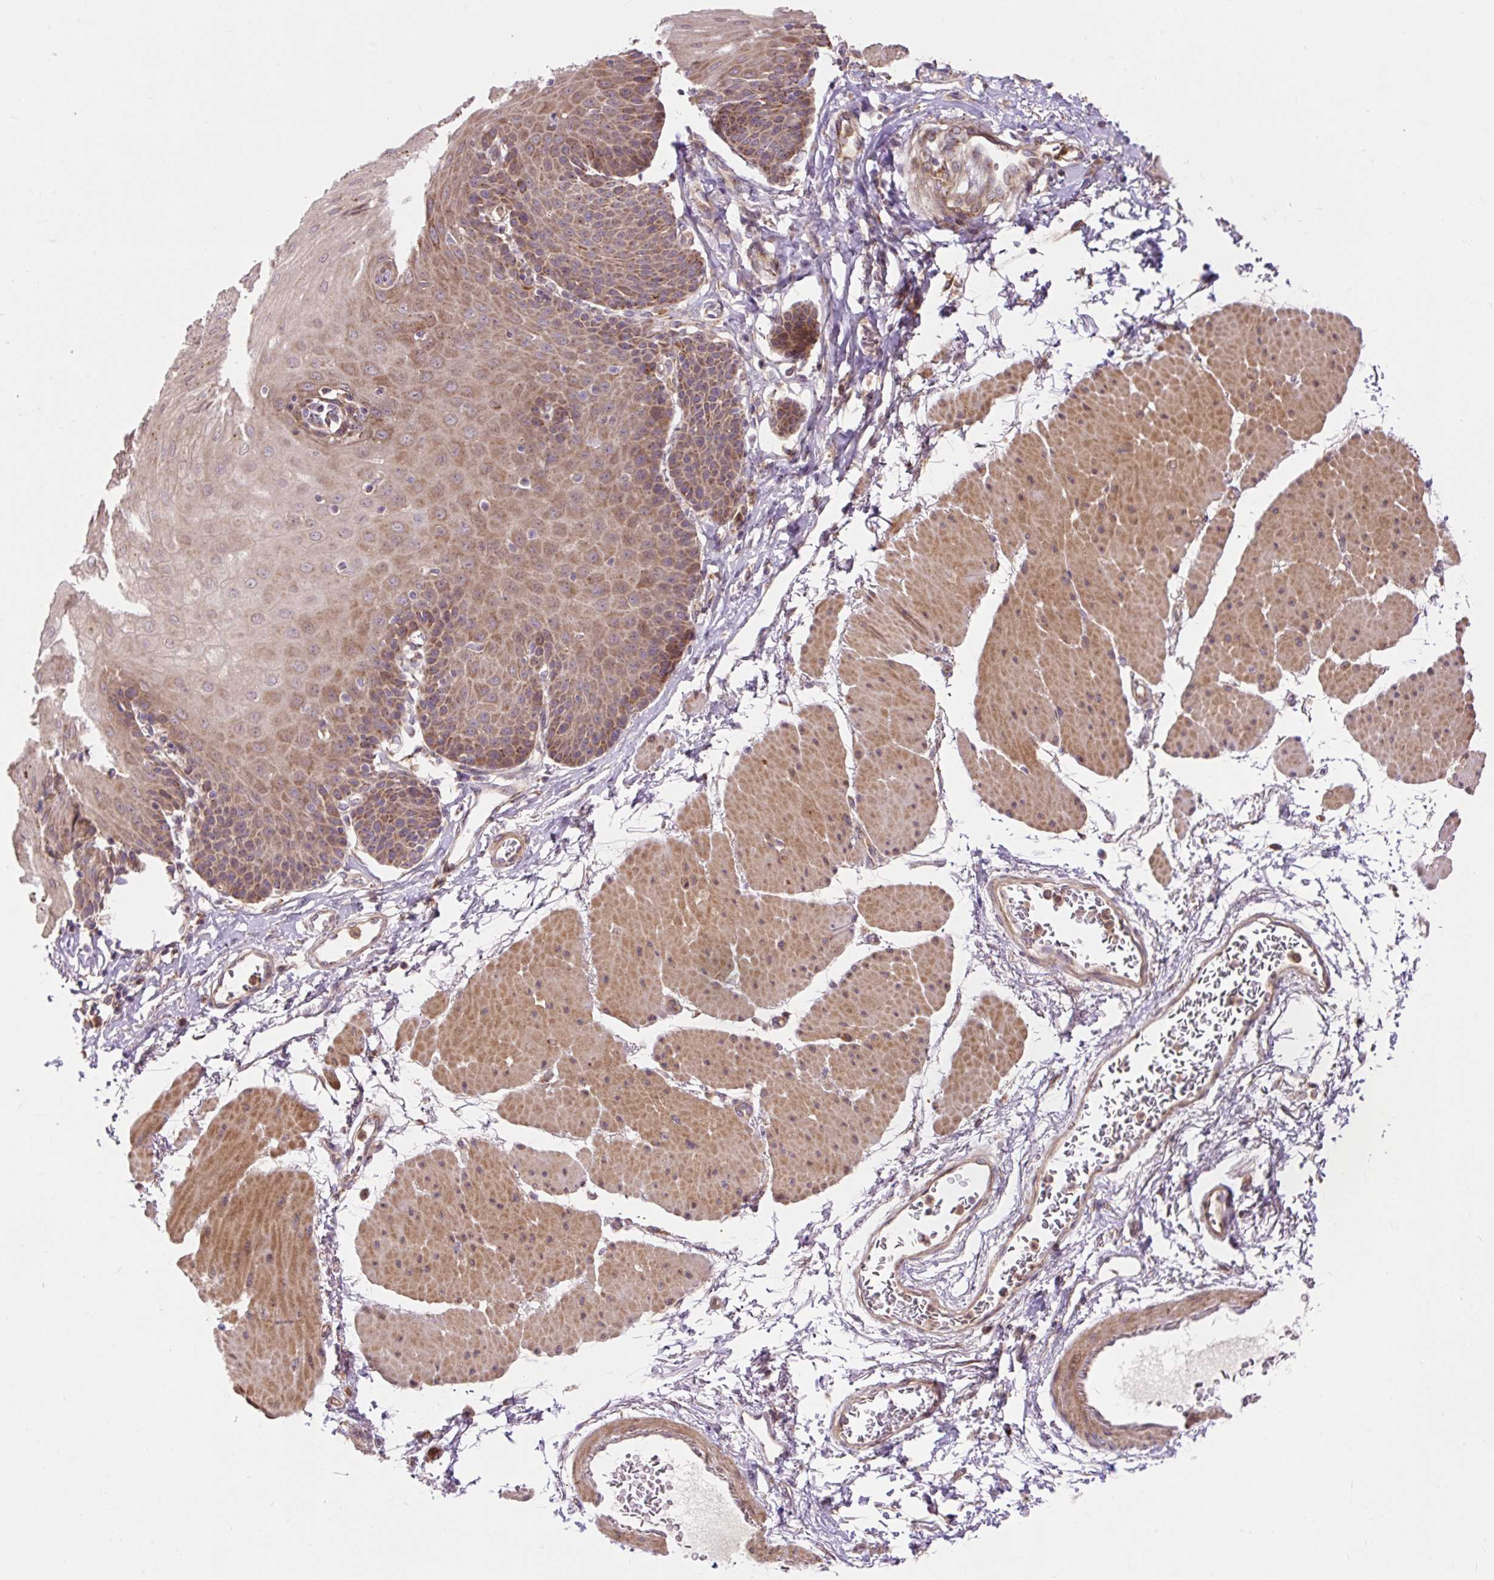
{"staining": {"intensity": "moderate", "quantity": ">75%", "location": "cytoplasmic/membranous"}, "tissue": "esophagus", "cell_type": "Squamous epithelial cells", "image_type": "normal", "snomed": [{"axis": "morphology", "description": "Normal tissue, NOS"}, {"axis": "topography", "description": "Esophagus"}], "caption": "High-magnification brightfield microscopy of unremarkable esophagus stained with DAB (3,3'-diaminobenzidine) (brown) and counterstained with hematoxylin (blue). squamous epithelial cells exhibit moderate cytoplasmic/membranous staining is present in approximately>75% of cells.", "gene": "TRIAP1", "patient": {"sex": "female", "age": 81}}